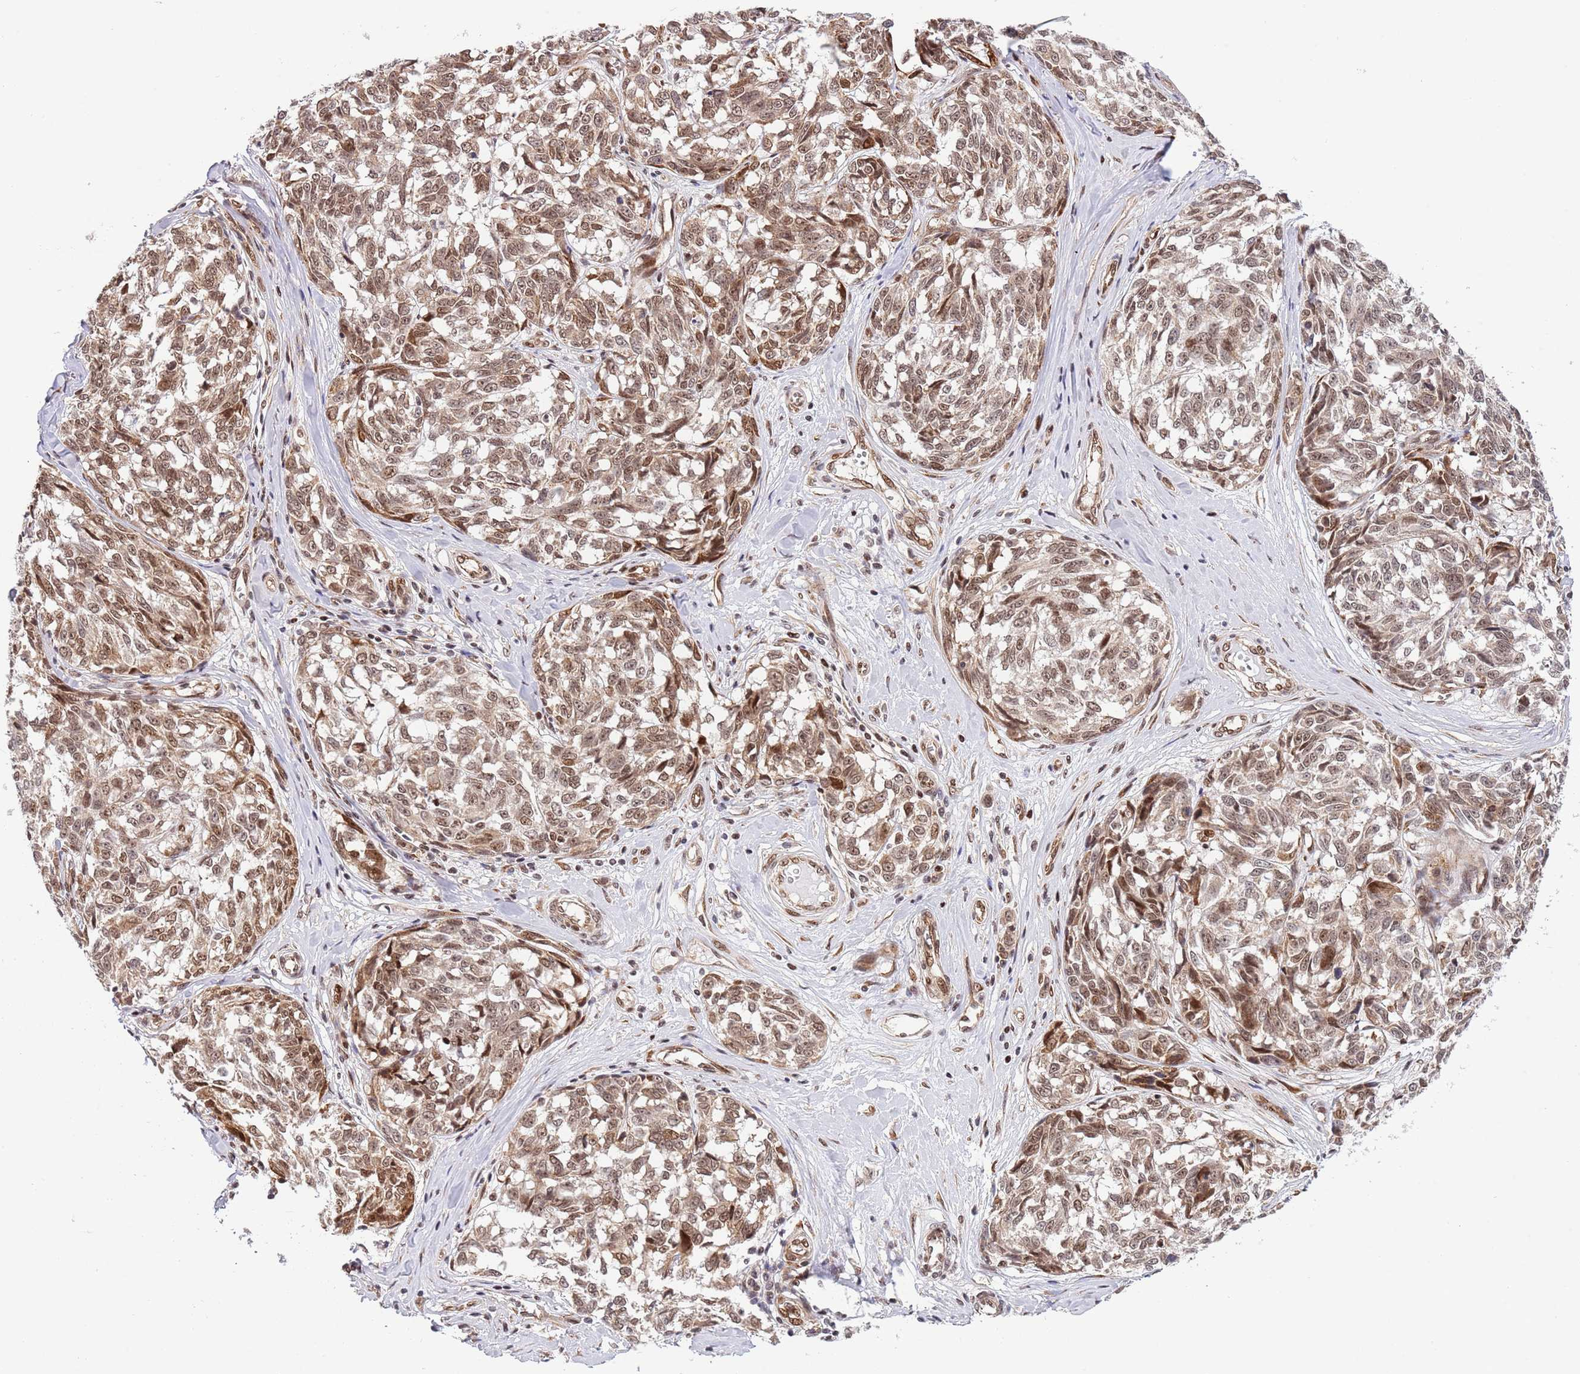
{"staining": {"intensity": "moderate", "quantity": ">75%", "location": "nuclear"}, "tissue": "melanoma", "cell_type": "Tumor cells", "image_type": "cancer", "snomed": [{"axis": "morphology", "description": "Normal tissue, NOS"}, {"axis": "morphology", "description": "Malignant melanoma, NOS"}, {"axis": "topography", "description": "Skin"}], "caption": "Immunohistochemistry image of melanoma stained for a protein (brown), which exhibits medium levels of moderate nuclear positivity in approximately >75% of tumor cells.", "gene": "TBX10", "patient": {"sex": "female", "age": 64}}